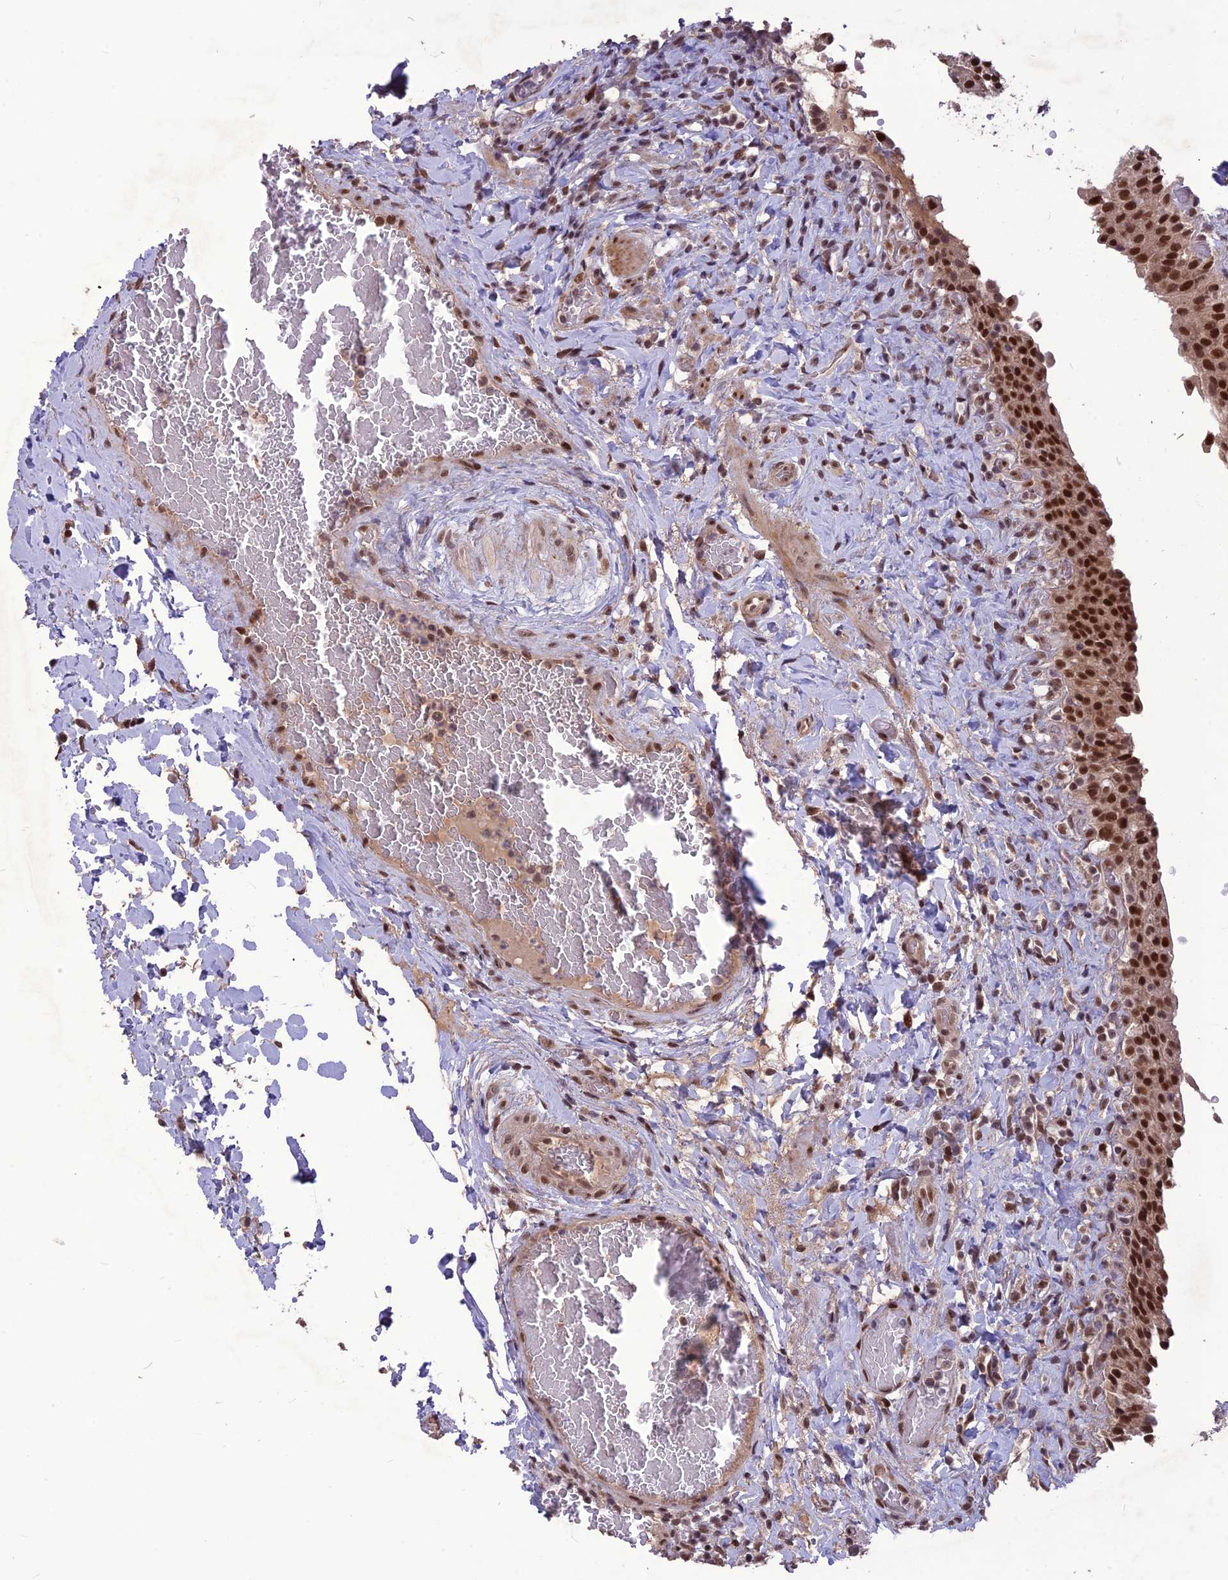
{"staining": {"intensity": "strong", "quantity": ">75%", "location": "nuclear"}, "tissue": "urinary bladder", "cell_type": "Urothelial cells", "image_type": "normal", "snomed": [{"axis": "morphology", "description": "Normal tissue, NOS"}, {"axis": "morphology", "description": "Inflammation, NOS"}, {"axis": "topography", "description": "Urinary bladder"}], "caption": "This histopathology image displays normal urinary bladder stained with immunohistochemistry (IHC) to label a protein in brown. The nuclear of urothelial cells show strong positivity for the protein. Nuclei are counter-stained blue.", "gene": "DIS3", "patient": {"sex": "male", "age": 64}}